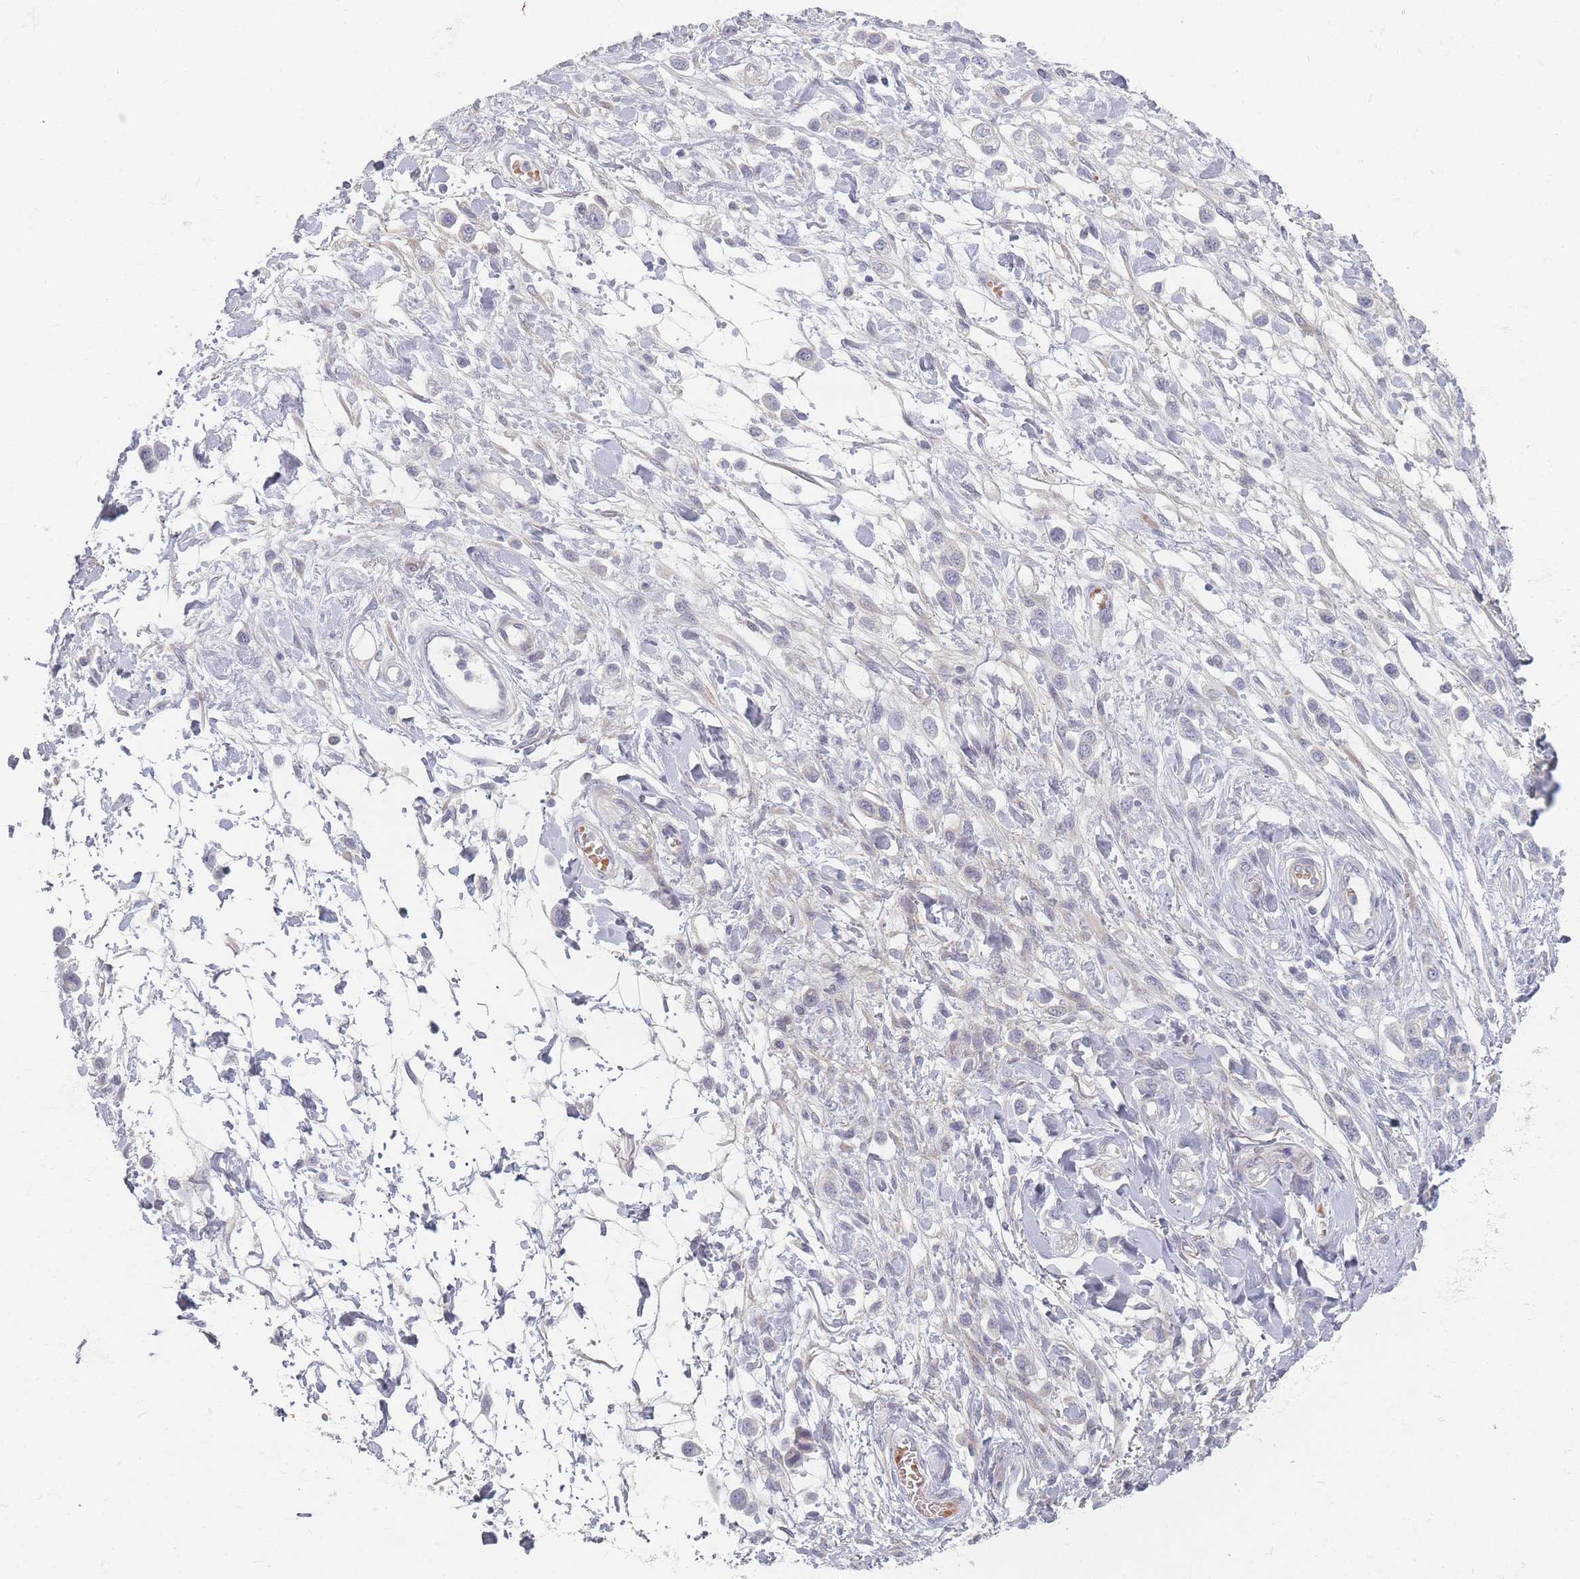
{"staining": {"intensity": "negative", "quantity": "none", "location": "none"}, "tissue": "stomach cancer", "cell_type": "Tumor cells", "image_type": "cancer", "snomed": [{"axis": "morphology", "description": "Adenocarcinoma, NOS"}, {"axis": "topography", "description": "Stomach"}], "caption": "There is no significant staining in tumor cells of stomach cancer (adenocarcinoma).", "gene": "TMOD1", "patient": {"sex": "female", "age": 65}}